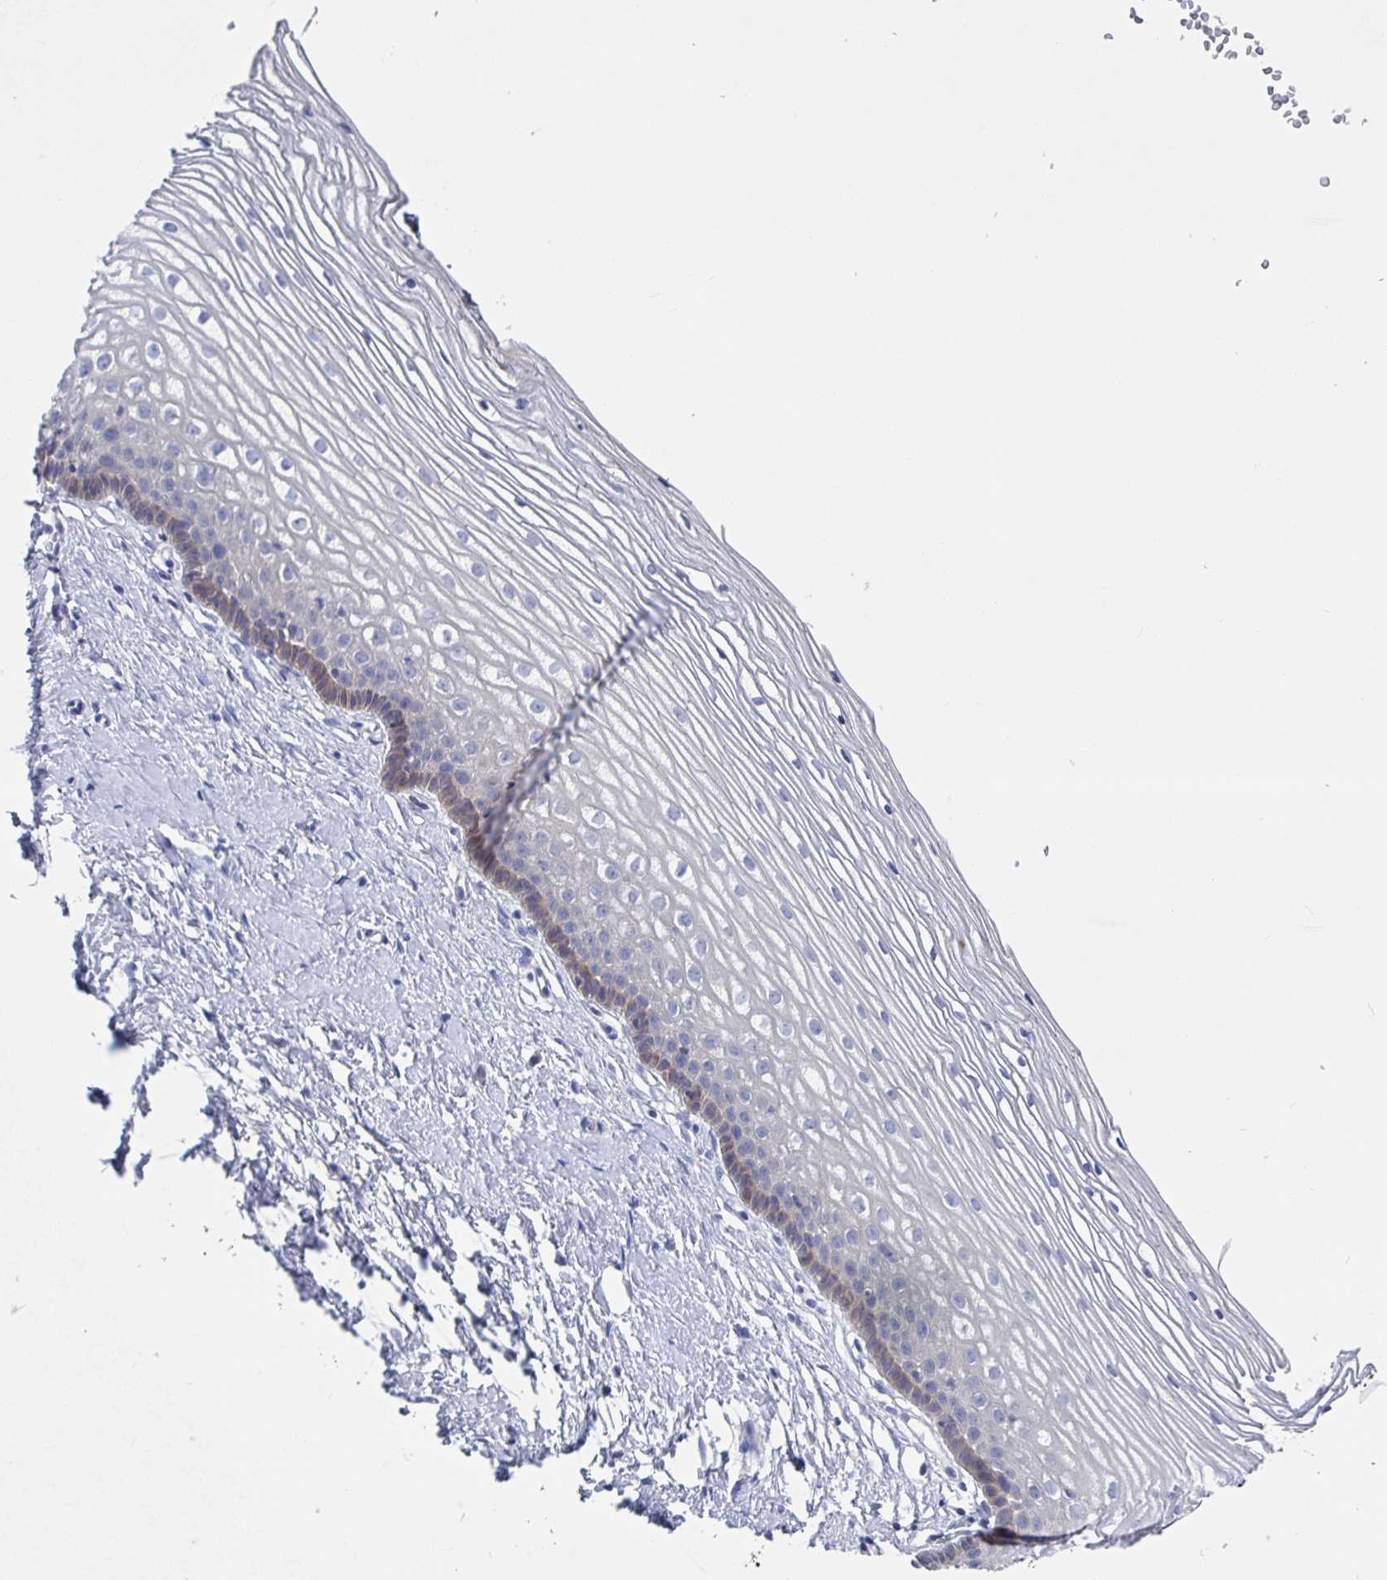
{"staining": {"intensity": "negative", "quantity": "none", "location": "none"}, "tissue": "cervix", "cell_type": "Glandular cells", "image_type": "normal", "snomed": [{"axis": "morphology", "description": "Normal tissue, NOS"}, {"axis": "topography", "description": "Cervix"}], "caption": "High magnification brightfield microscopy of normal cervix stained with DAB (3,3'-diaminobenzidine) (brown) and counterstained with hematoxylin (blue): glandular cells show no significant positivity. Brightfield microscopy of immunohistochemistry (IHC) stained with DAB (3,3'-diaminobenzidine) (brown) and hematoxylin (blue), captured at high magnification.", "gene": "GPR148", "patient": {"sex": "female", "age": 40}}